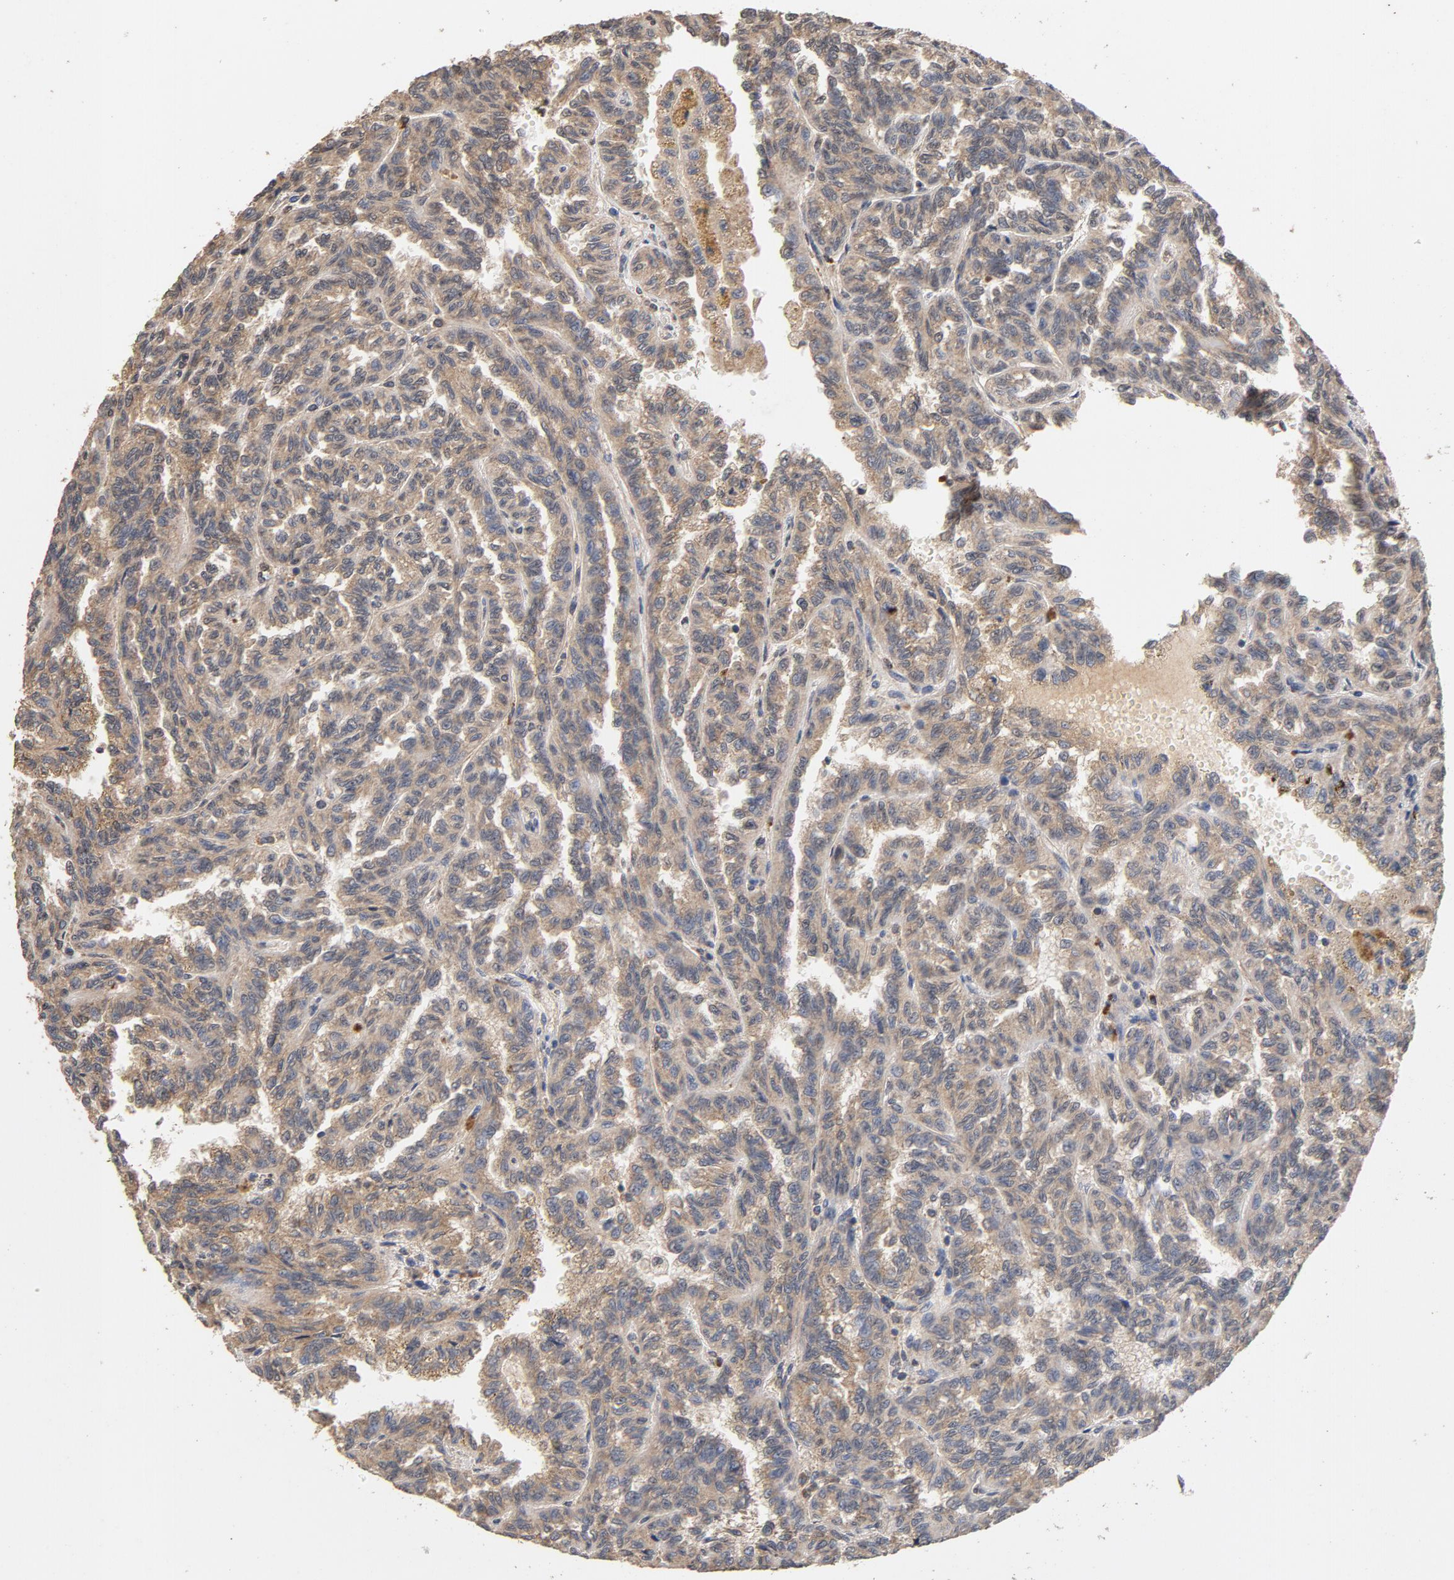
{"staining": {"intensity": "moderate", "quantity": ">75%", "location": "cytoplasmic/membranous"}, "tissue": "renal cancer", "cell_type": "Tumor cells", "image_type": "cancer", "snomed": [{"axis": "morphology", "description": "Inflammation, NOS"}, {"axis": "morphology", "description": "Adenocarcinoma, NOS"}, {"axis": "topography", "description": "Kidney"}], "caption": "A medium amount of moderate cytoplasmic/membranous staining is identified in about >75% of tumor cells in renal adenocarcinoma tissue. (DAB = brown stain, brightfield microscopy at high magnification).", "gene": "DDX6", "patient": {"sex": "male", "age": 68}}